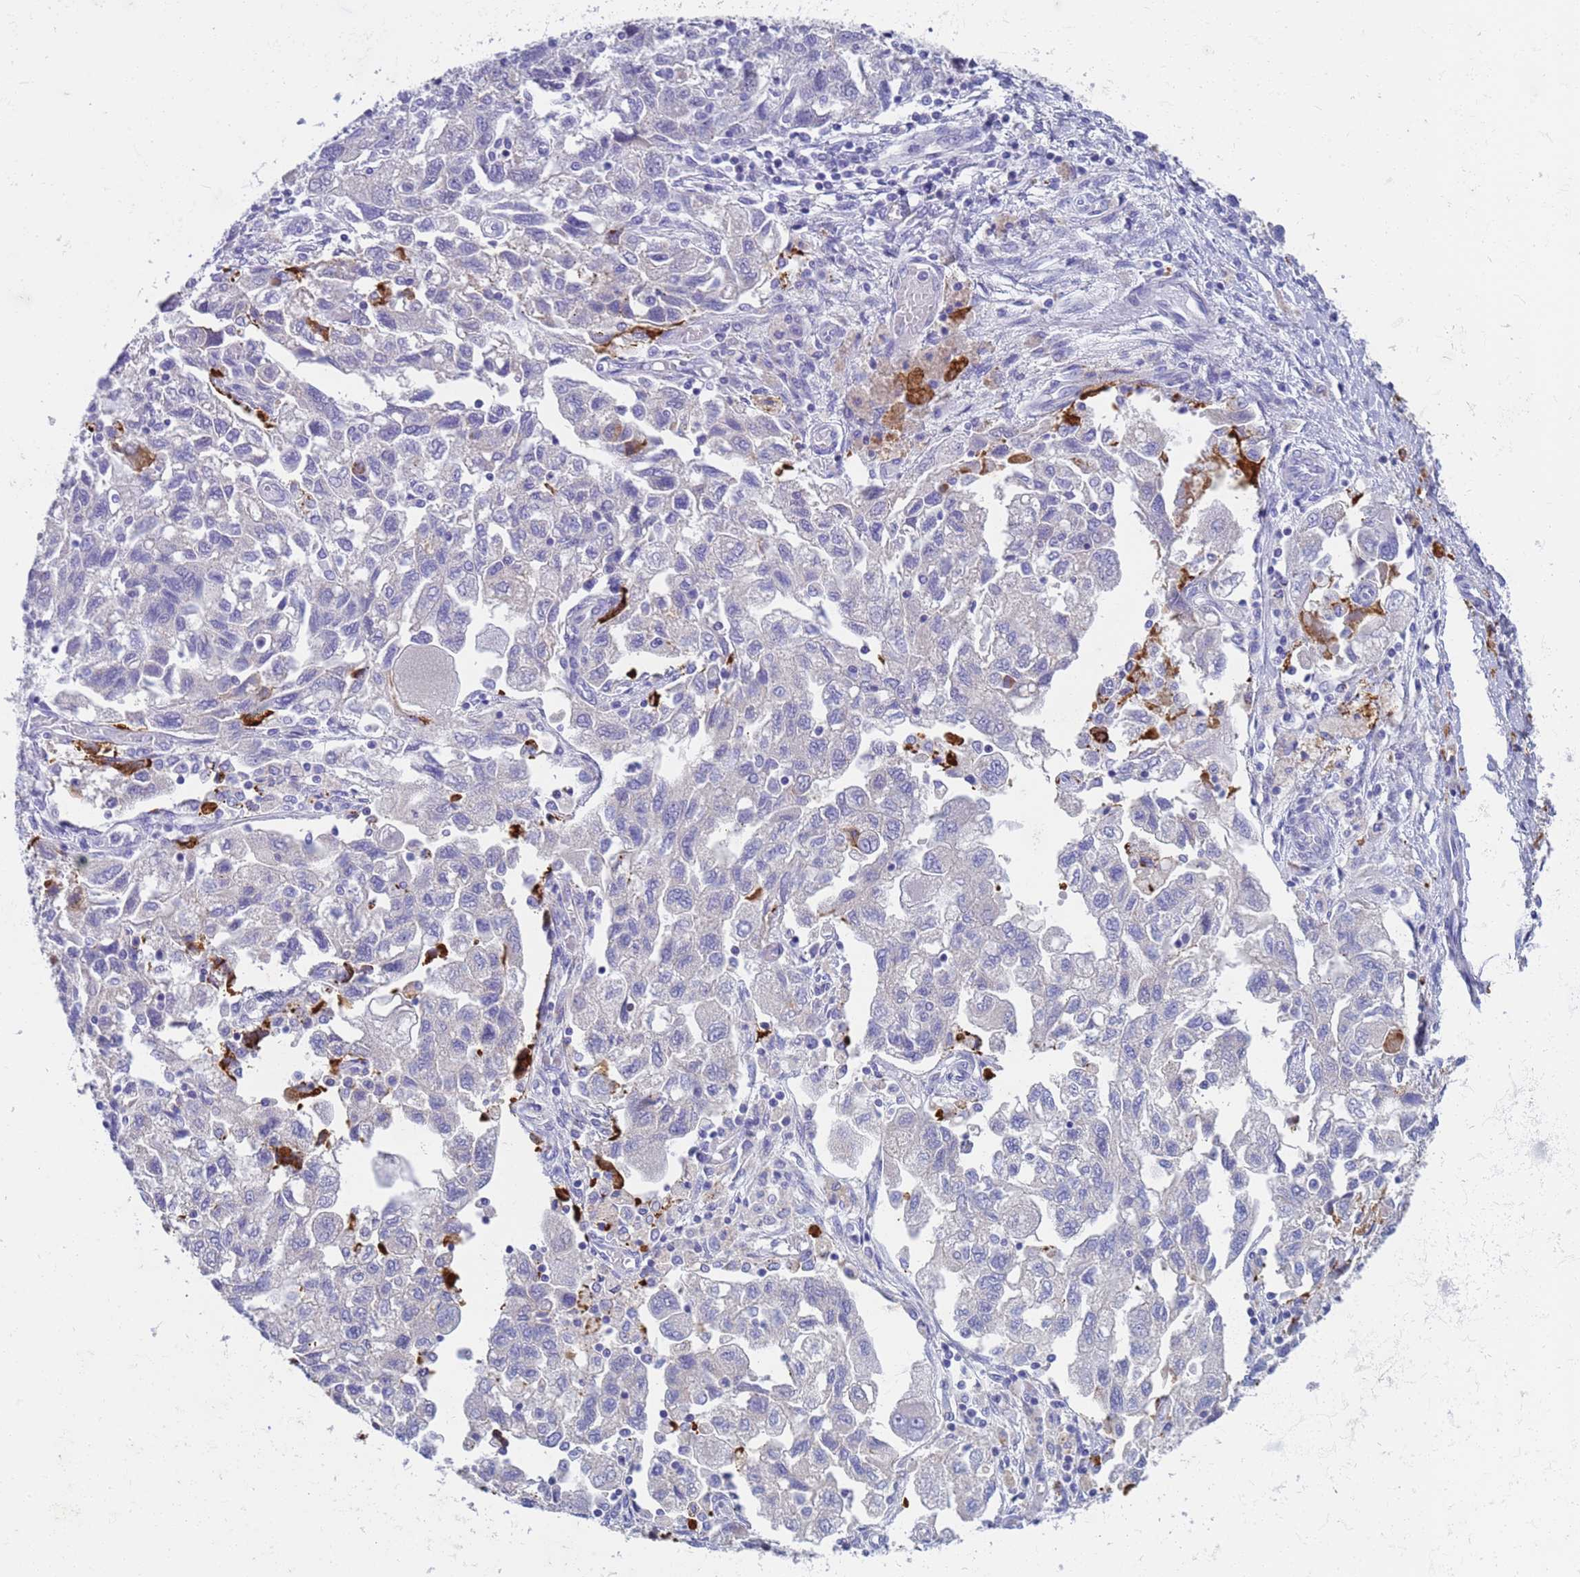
{"staining": {"intensity": "negative", "quantity": "none", "location": "none"}, "tissue": "ovarian cancer", "cell_type": "Tumor cells", "image_type": "cancer", "snomed": [{"axis": "morphology", "description": "Carcinoma, NOS"}, {"axis": "morphology", "description": "Cystadenocarcinoma, serous, NOS"}, {"axis": "topography", "description": "Ovary"}], "caption": "Tumor cells are negative for brown protein staining in ovarian carcinoma. (DAB (3,3'-diaminobenzidine) IHC, high magnification).", "gene": "C4orf46", "patient": {"sex": "female", "age": 69}}